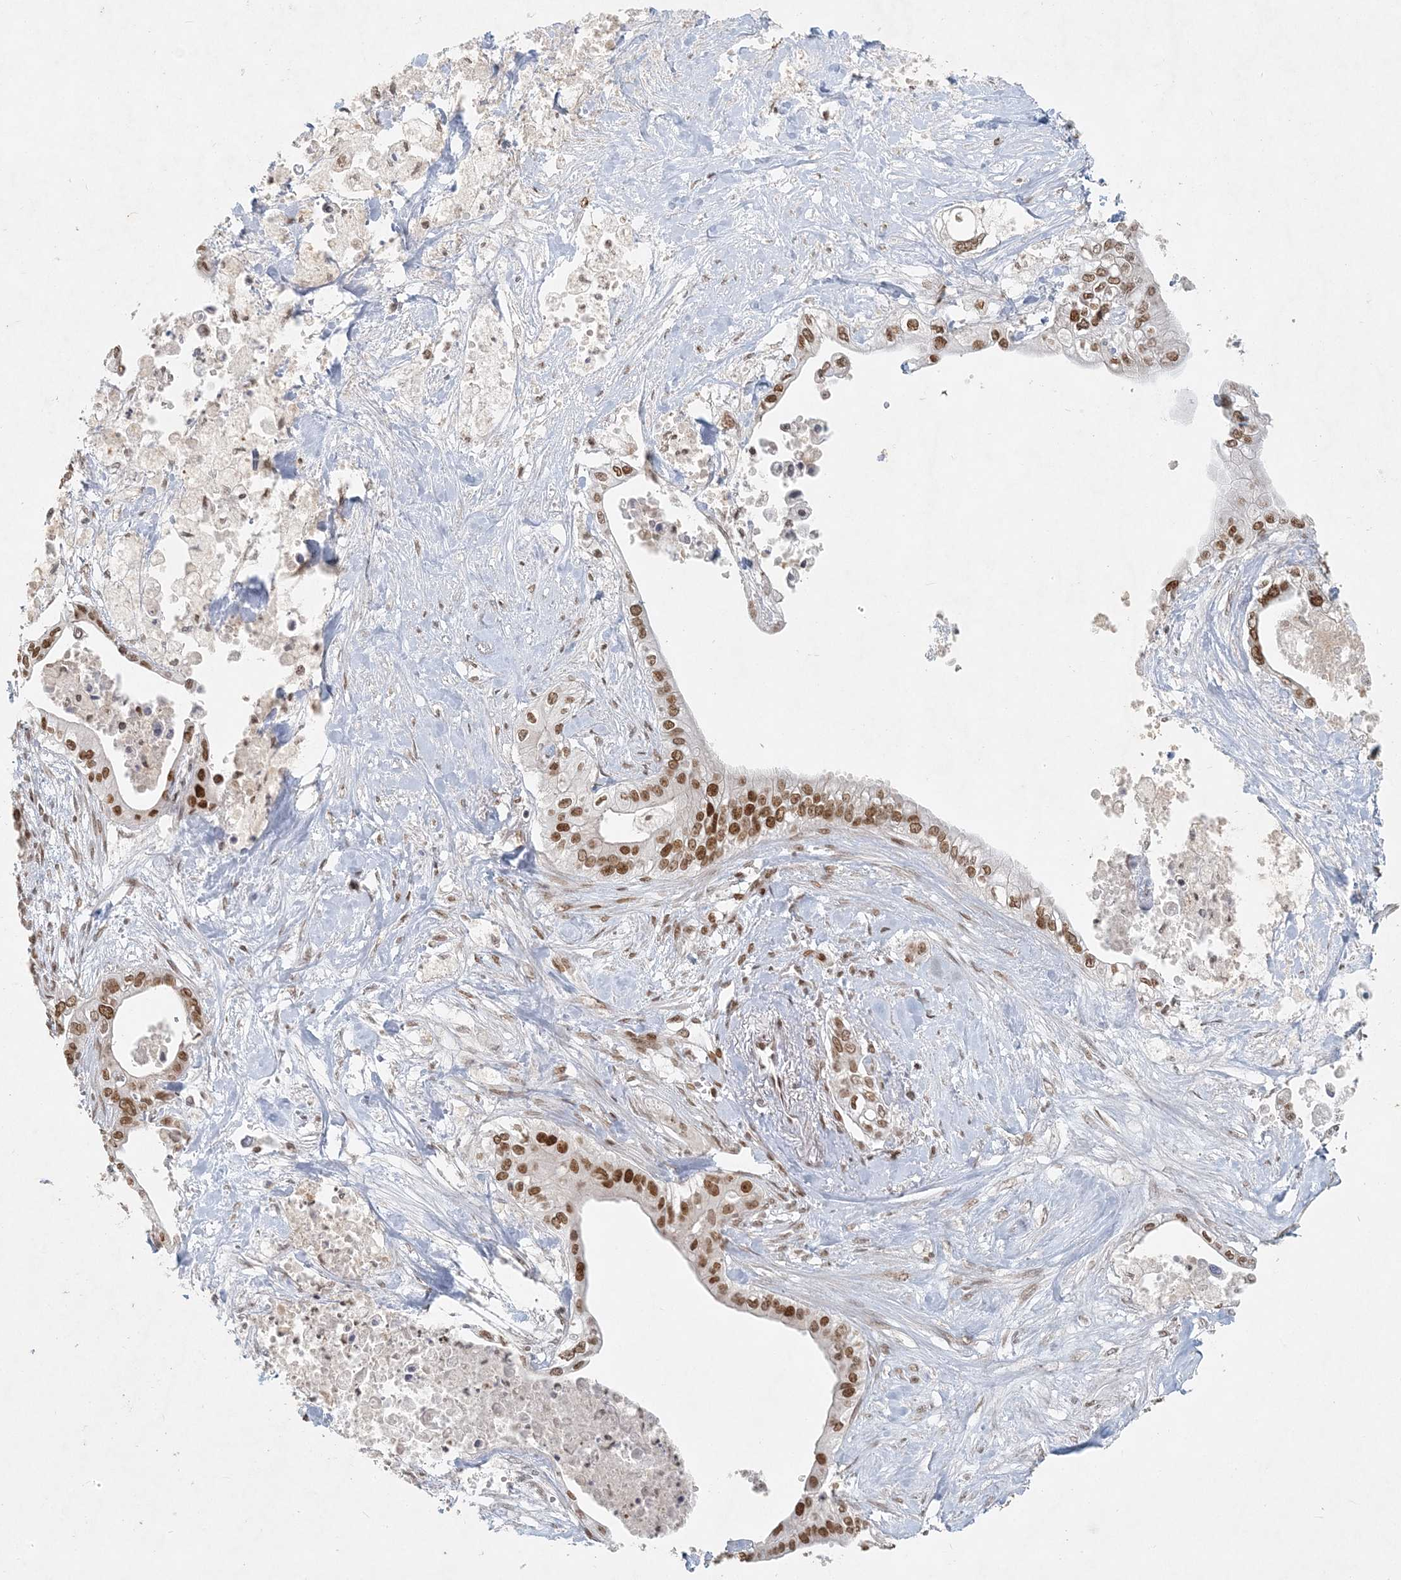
{"staining": {"intensity": "moderate", "quantity": ">75%", "location": "nuclear"}, "tissue": "pancreatic cancer", "cell_type": "Tumor cells", "image_type": "cancer", "snomed": [{"axis": "morphology", "description": "Adenocarcinoma, NOS"}, {"axis": "topography", "description": "Pancreas"}], "caption": "This is an image of immunohistochemistry staining of pancreatic adenocarcinoma, which shows moderate positivity in the nuclear of tumor cells.", "gene": "BAZ1B", "patient": {"sex": "female", "age": 78}}